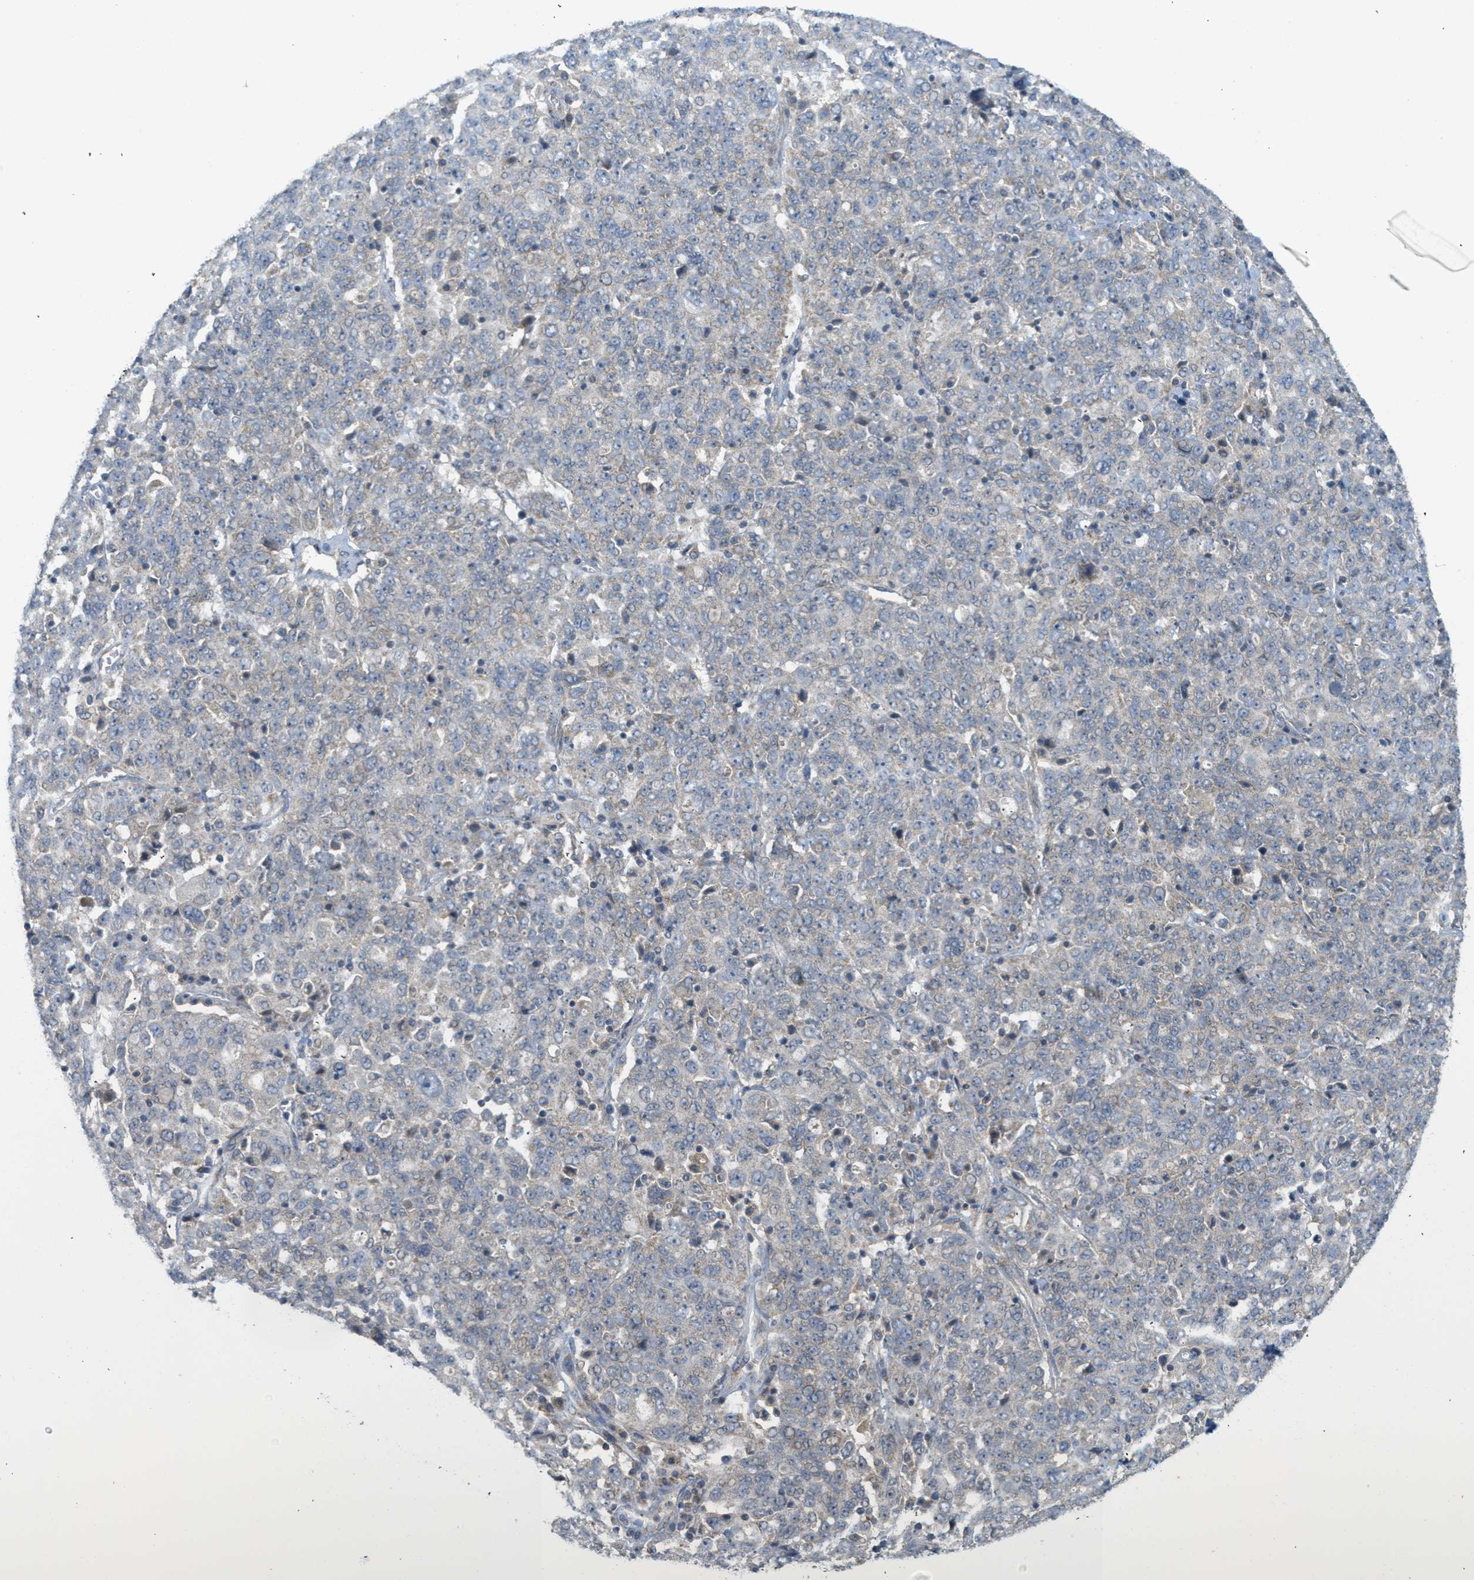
{"staining": {"intensity": "weak", "quantity": "<25%", "location": "cytoplasmic/membranous"}, "tissue": "ovarian cancer", "cell_type": "Tumor cells", "image_type": "cancer", "snomed": [{"axis": "morphology", "description": "Carcinoma, endometroid"}, {"axis": "topography", "description": "Ovary"}], "caption": "A histopathology image of endometroid carcinoma (ovarian) stained for a protein demonstrates no brown staining in tumor cells.", "gene": "PROC", "patient": {"sex": "female", "age": 62}}